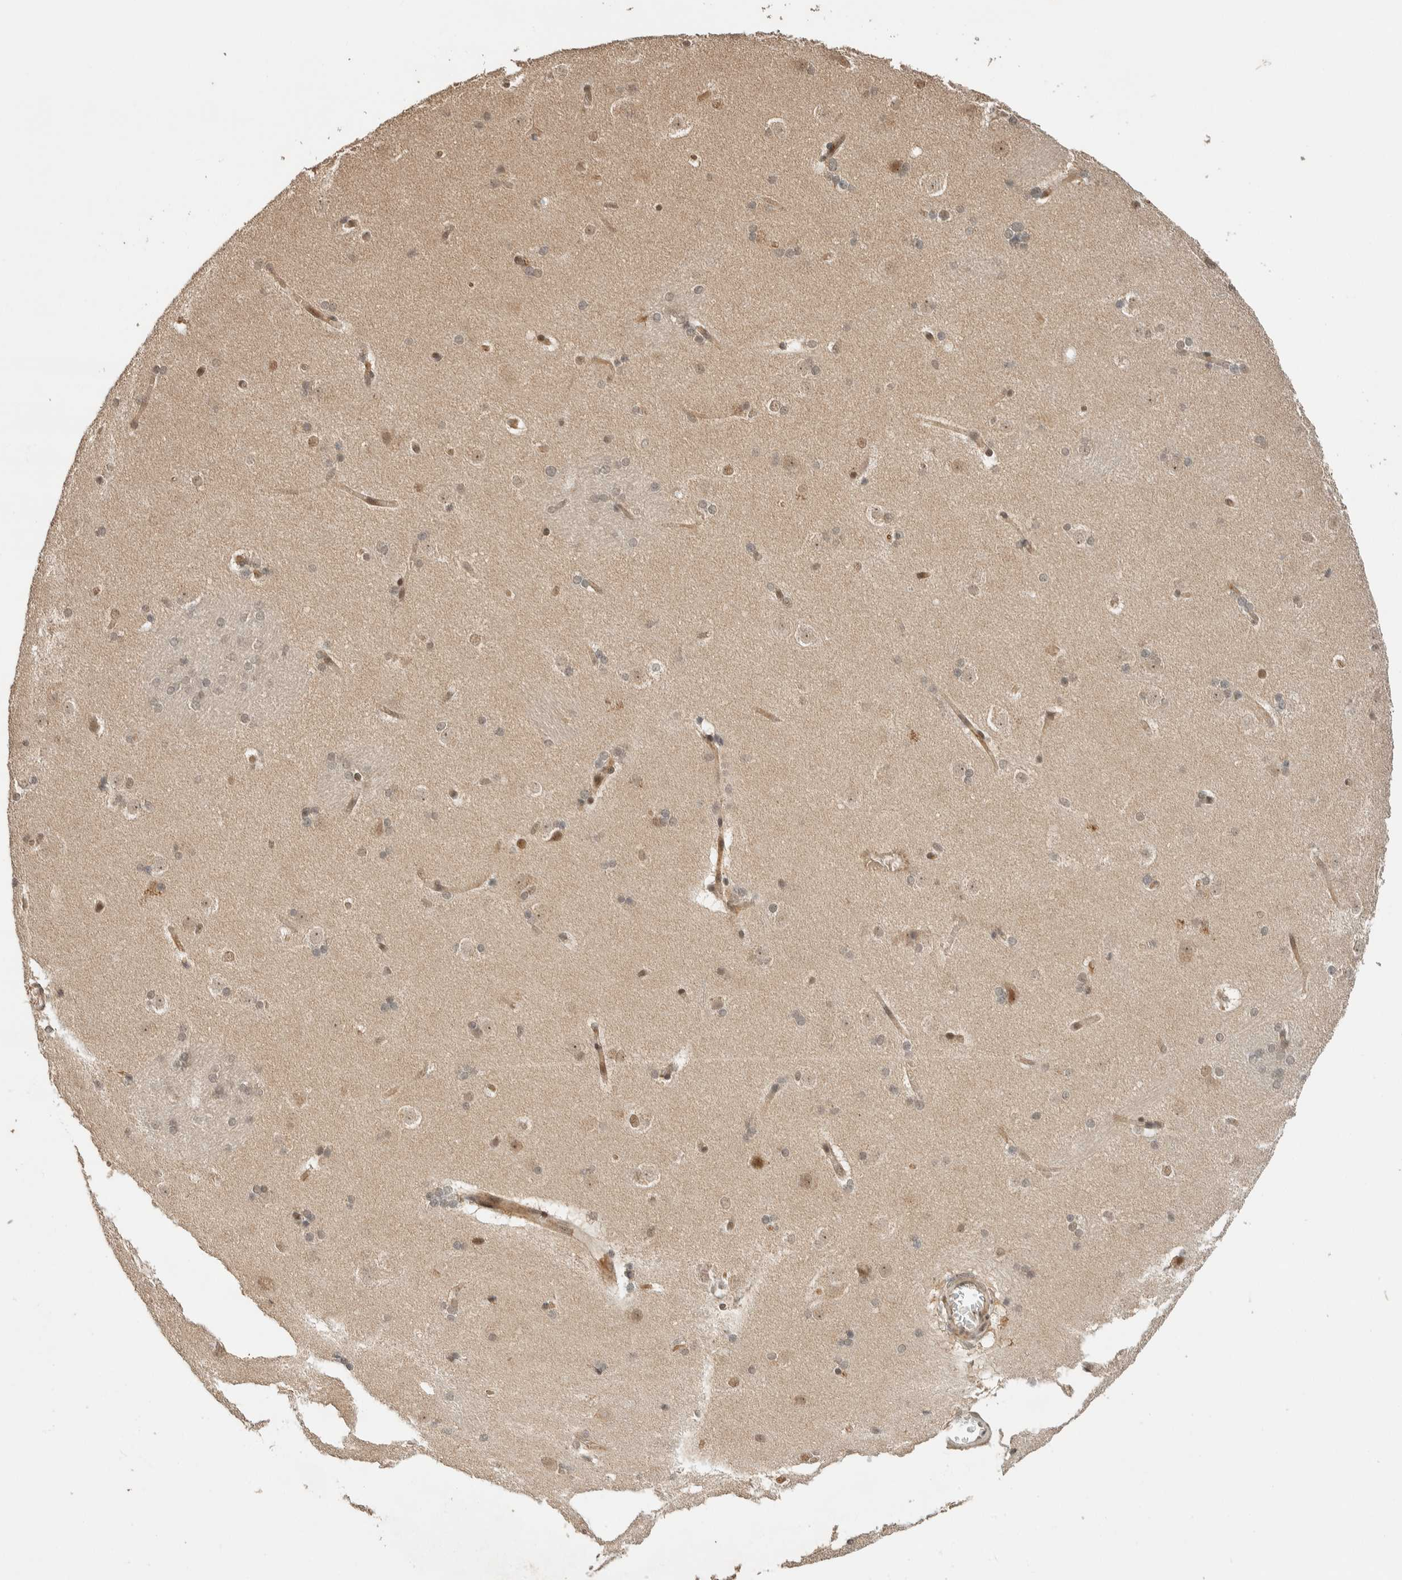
{"staining": {"intensity": "moderate", "quantity": "25%-75%", "location": "cytoplasmic/membranous,nuclear"}, "tissue": "caudate", "cell_type": "Glial cells", "image_type": "normal", "snomed": [{"axis": "morphology", "description": "Normal tissue, NOS"}, {"axis": "topography", "description": "Lateral ventricle wall"}], "caption": "High-power microscopy captured an immunohistochemistry micrograph of normal caudate, revealing moderate cytoplasmic/membranous,nuclear positivity in approximately 25%-75% of glial cells. Using DAB (brown) and hematoxylin (blue) stains, captured at high magnification using brightfield microscopy.", "gene": "ZBTB2", "patient": {"sex": "female", "age": 19}}